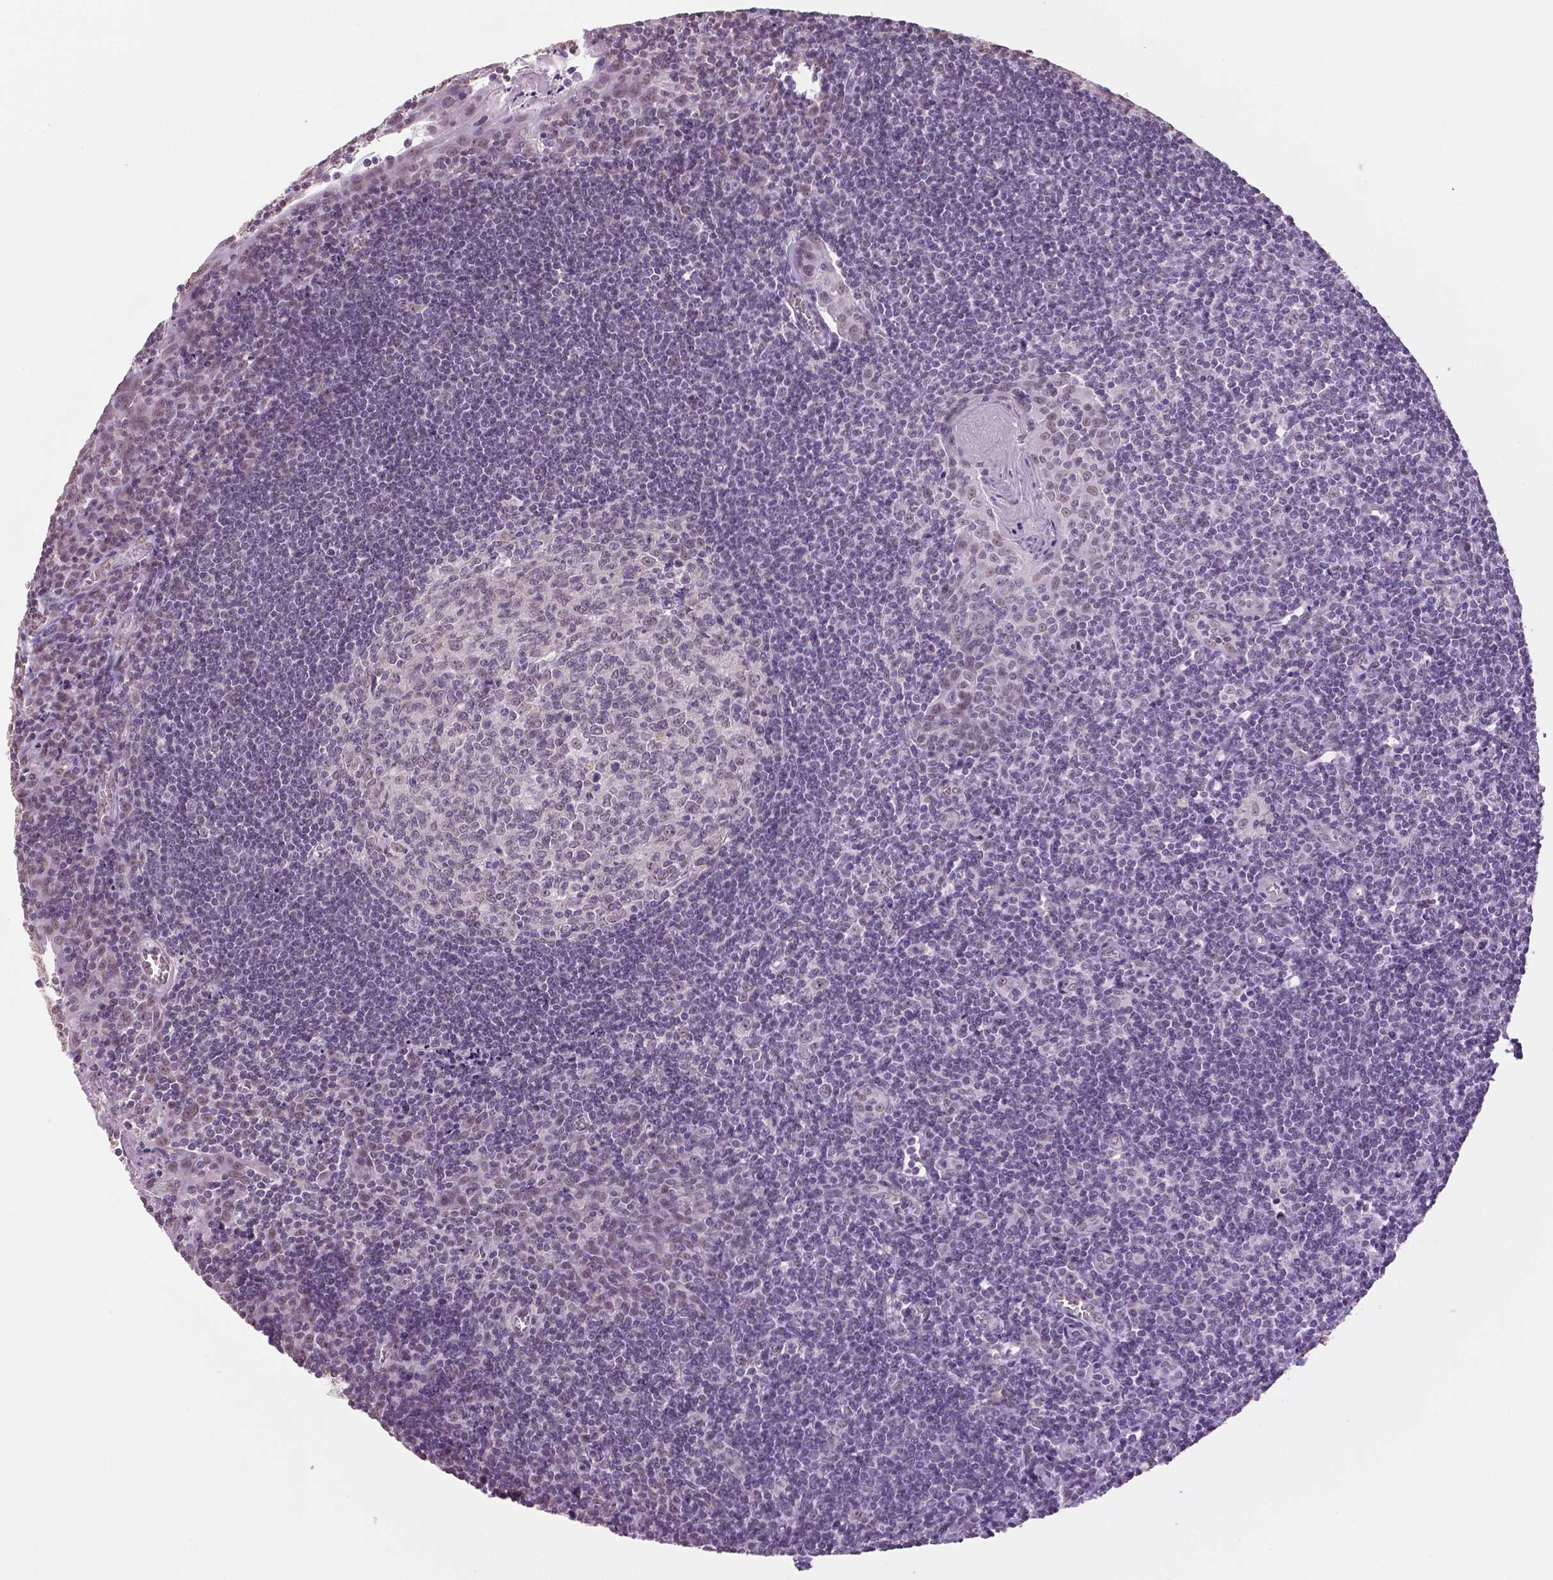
{"staining": {"intensity": "negative", "quantity": "none", "location": "none"}, "tissue": "tonsil", "cell_type": "Germinal center cells", "image_type": "normal", "snomed": [{"axis": "morphology", "description": "Normal tissue, NOS"}, {"axis": "morphology", "description": "Inflammation, NOS"}, {"axis": "topography", "description": "Tonsil"}], "caption": "Immunohistochemistry (IHC) of benign tonsil exhibits no expression in germinal center cells. (DAB (3,3'-diaminobenzidine) immunohistochemistry, high magnification).", "gene": "IGF2BP1", "patient": {"sex": "female", "age": 31}}